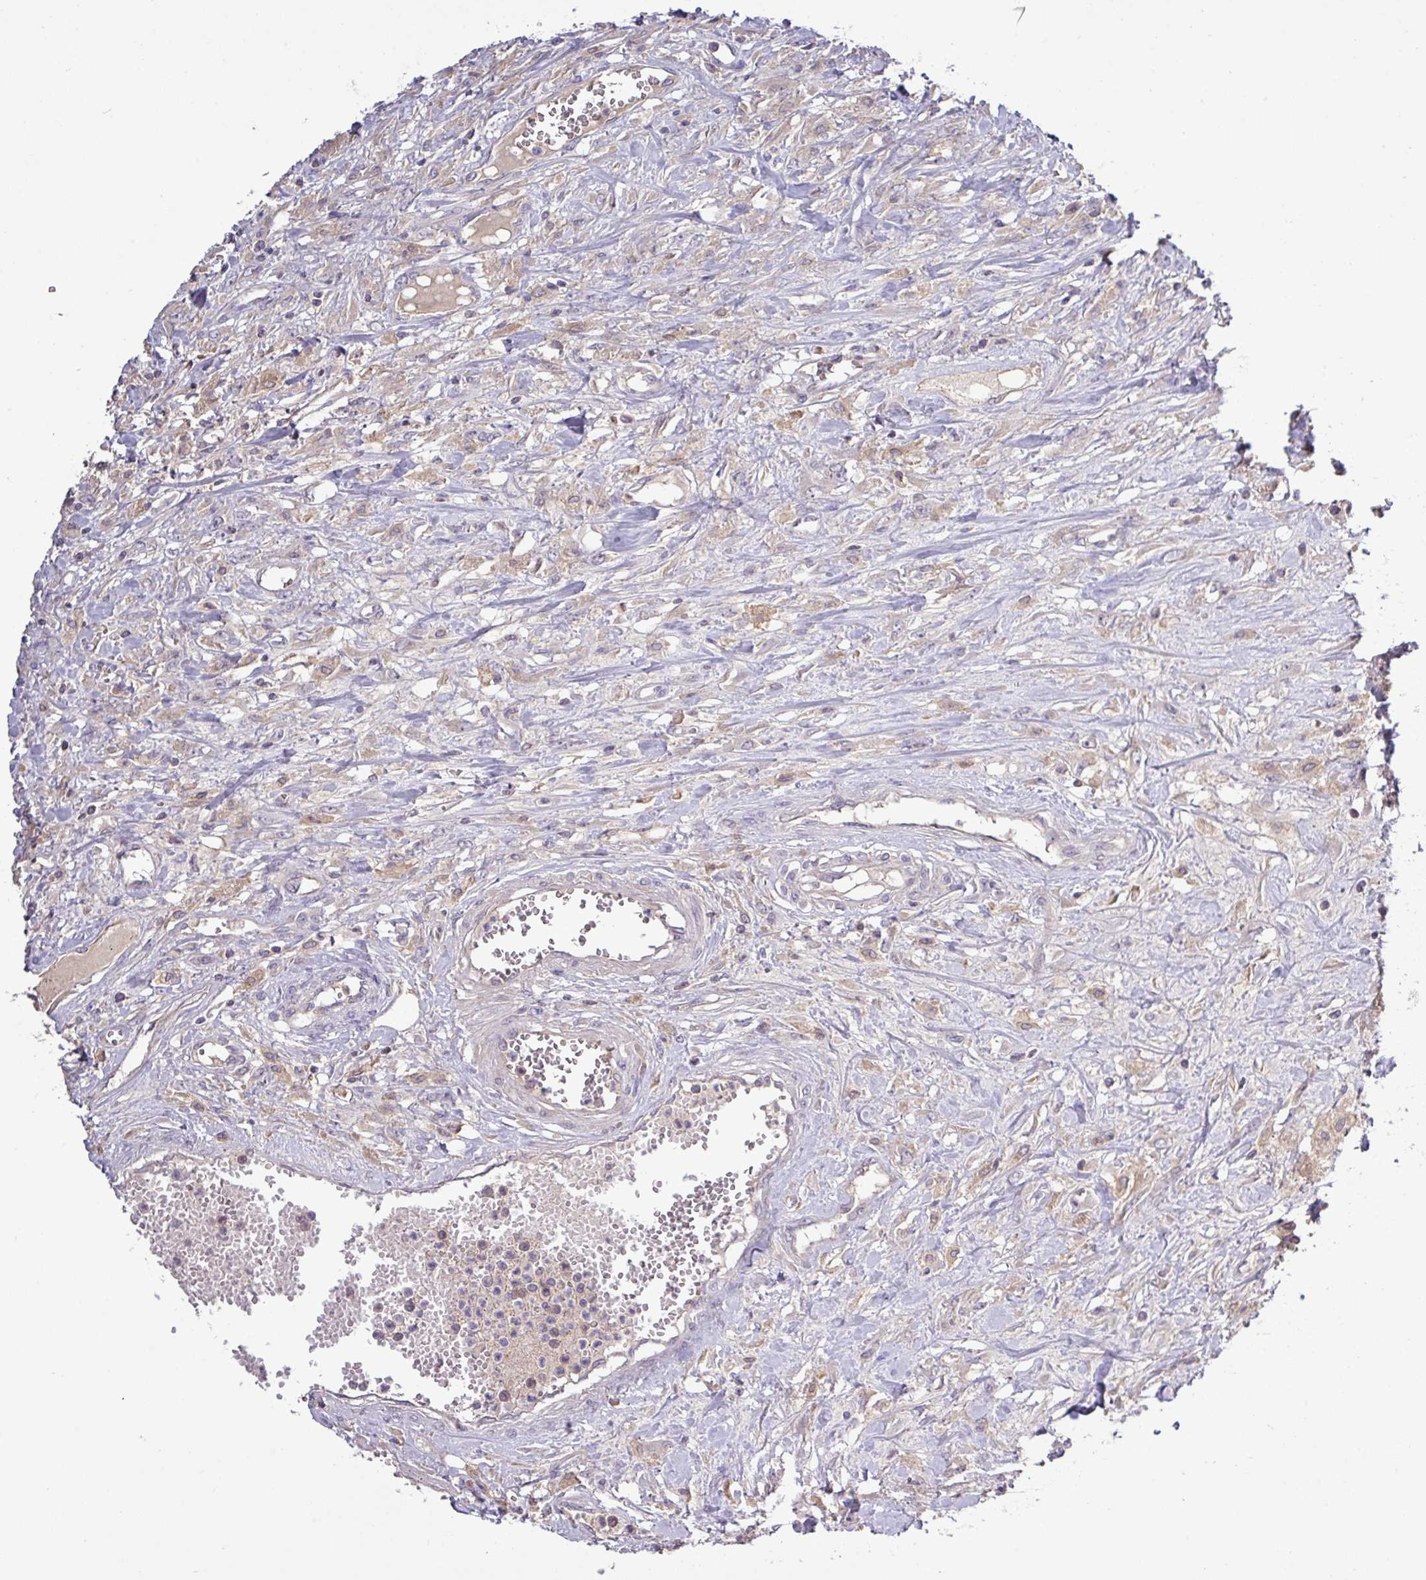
{"staining": {"intensity": "weak", "quantity": ">75%", "location": "cytoplasmic/membranous"}, "tissue": "urothelial cancer", "cell_type": "Tumor cells", "image_type": "cancer", "snomed": [{"axis": "morphology", "description": "Urothelial carcinoma, High grade"}, {"axis": "topography", "description": "Urinary bladder"}], "caption": "A micrograph of human urothelial carcinoma (high-grade) stained for a protein demonstrates weak cytoplasmic/membranous brown staining in tumor cells.", "gene": "TMEM62", "patient": {"sex": "male", "age": 57}}